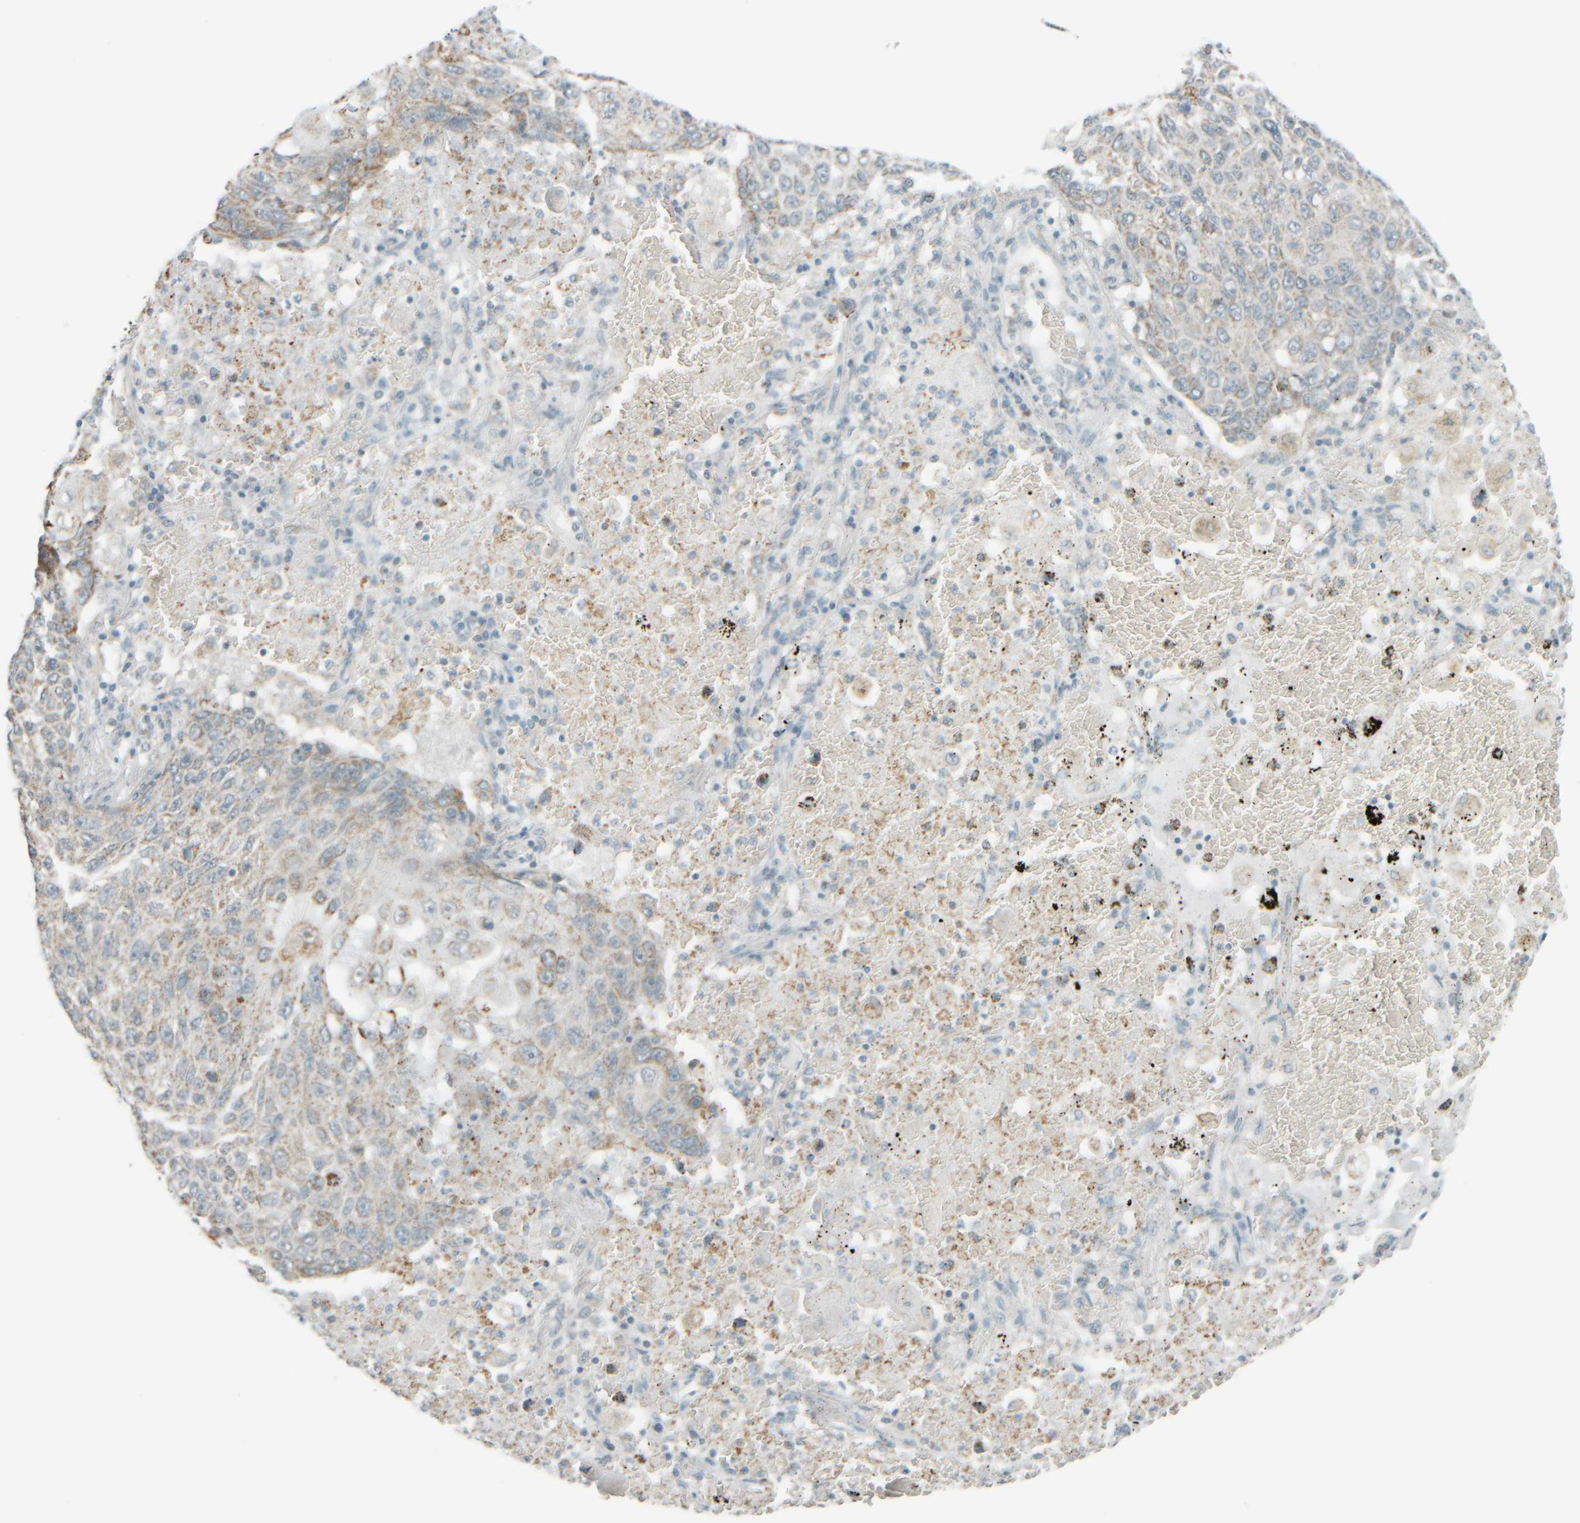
{"staining": {"intensity": "weak", "quantity": "25%-75%", "location": "cytoplasmic/membranous"}, "tissue": "lung cancer", "cell_type": "Tumor cells", "image_type": "cancer", "snomed": [{"axis": "morphology", "description": "Squamous cell carcinoma, NOS"}, {"axis": "topography", "description": "Lung"}], "caption": "Human lung cancer (squamous cell carcinoma) stained with a protein marker reveals weak staining in tumor cells.", "gene": "PTGES3L-AARSD1", "patient": {"sex": "male", "age": 61}}